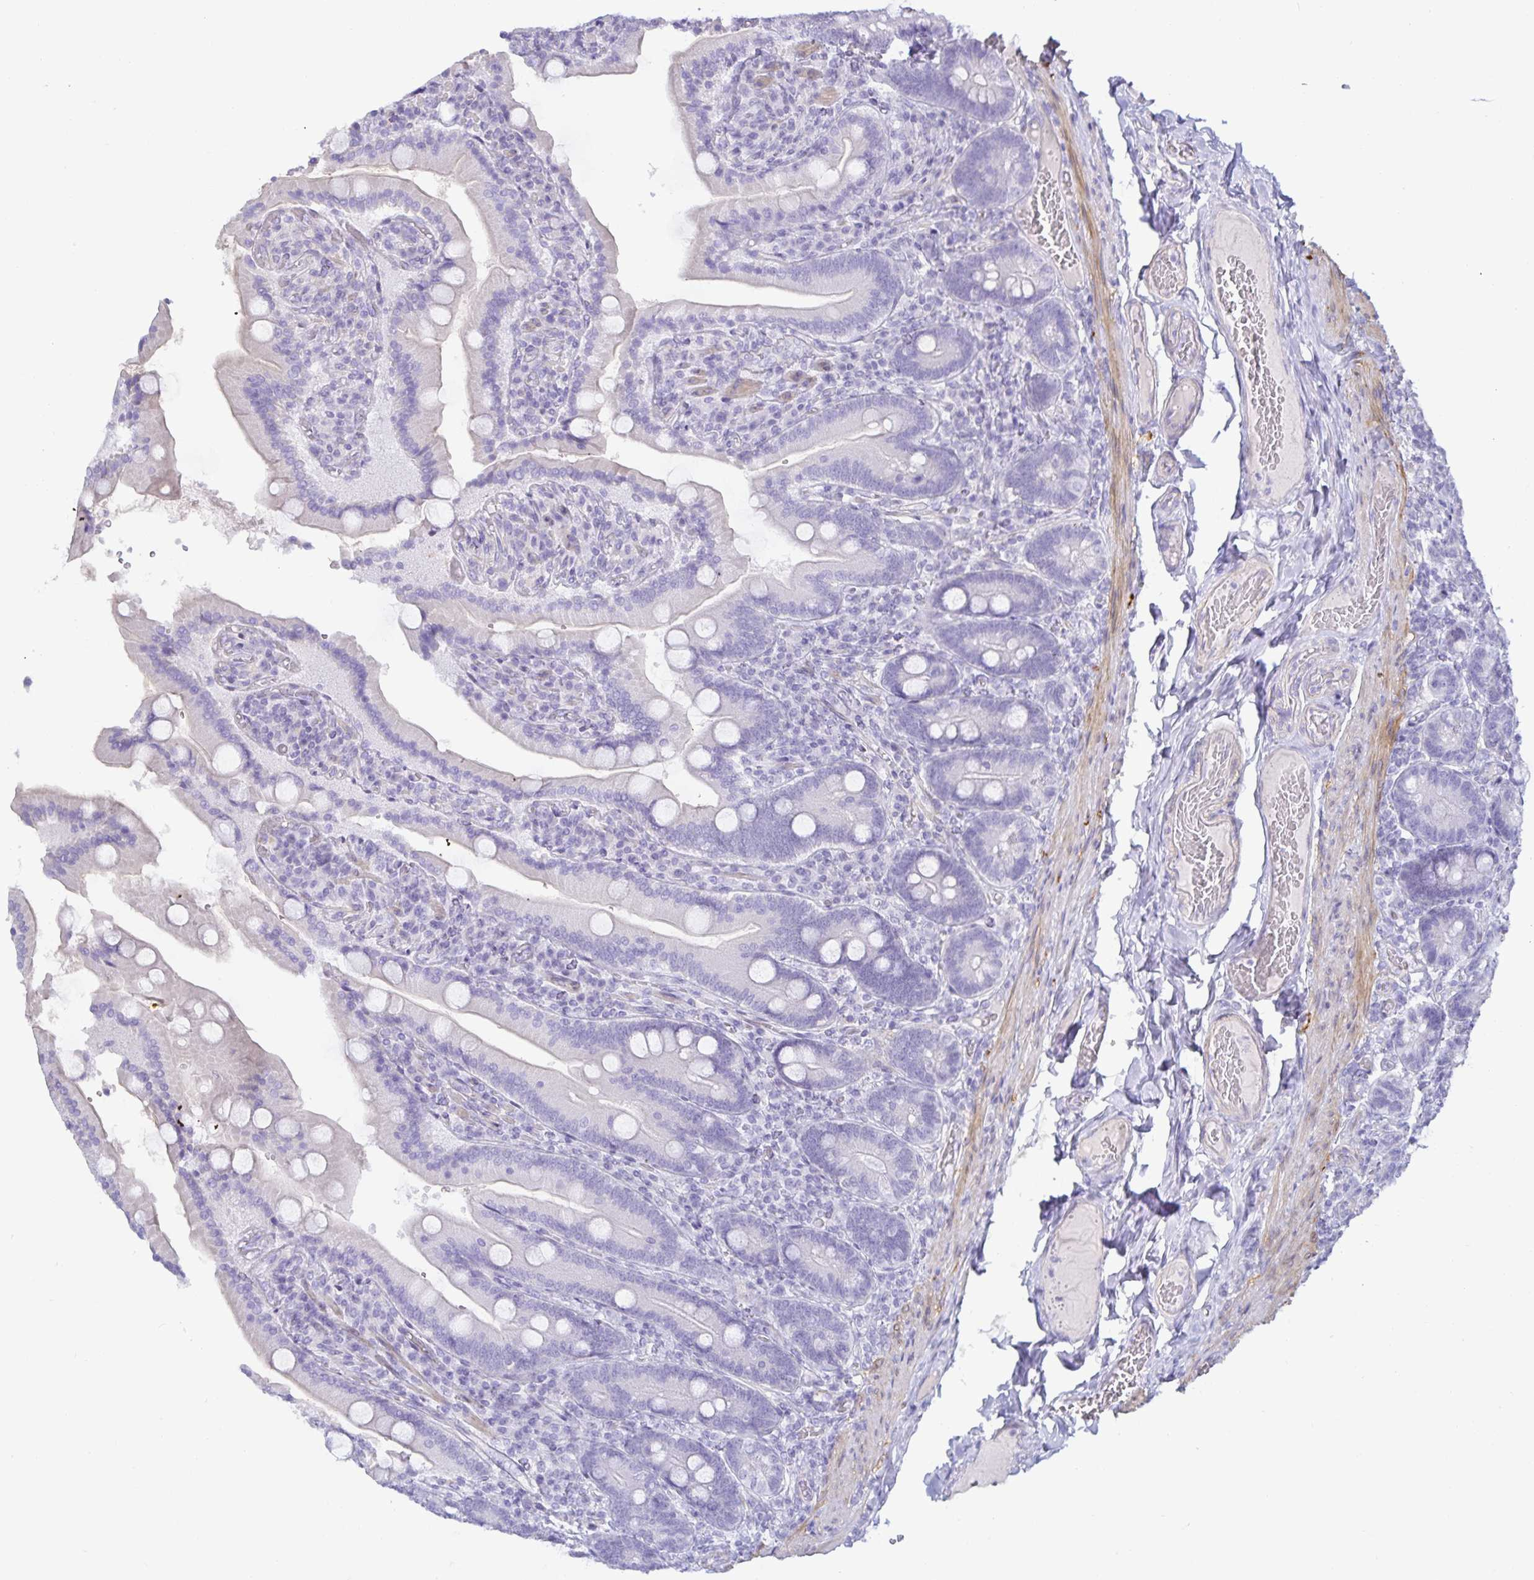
{"staining": {"intensity": "negative", "quantity": "none", "location": "none"}, "tissue": "duodenum", "cell_type": "Glandular cells", "image_type": "normal", "snomed": [{"axis": "morphology", "description": "Normal tissue, NOS"}, {"axis": "topography", "description": "Duodenum"}], "caption": "The immunohistochemistry histopathology image has no significant staining in glandular cells of duodenum.", "gene": "SPAG4", "patient": {"sex": "female", "age": 62}}